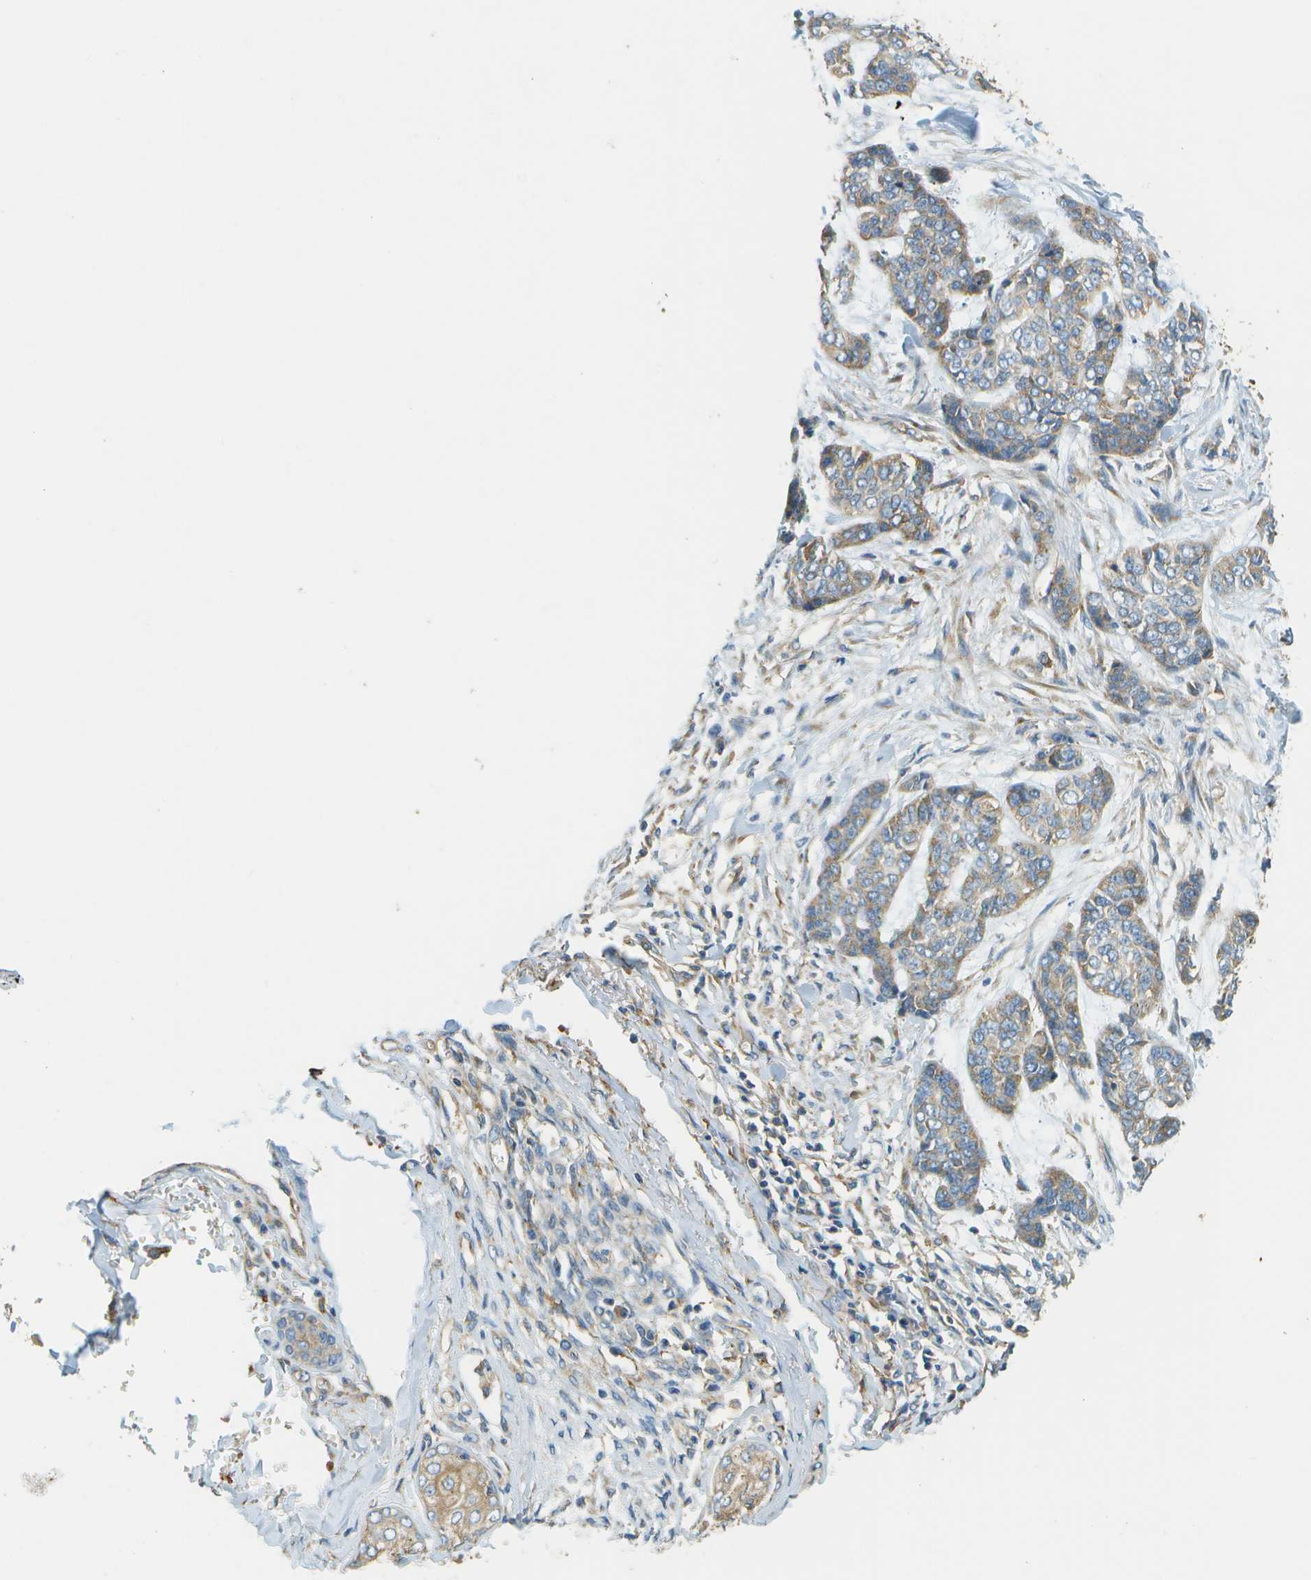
{"staining": {"intensity": "moderate", "quantity": "25%-75%", "location": "cytoplasmic/membranous"}, "tissue": "skin cancer", "cell_type": "Tumor cells", "image_type": "cancer", "snomed": [{"axis": "morphology", "description": "Basal cell carcinoma"}, {"axis": "topography", "description": "Skin"}], "caption": "Protein expression by immunohistochemistry (IHC) shows moderate cytoplasmic/membranous expression in about 25%-75% of tumor cells in skin basal cell carcinoma.", "gene": "CLTC", "patient": {"sex": "female", "age": 64}}